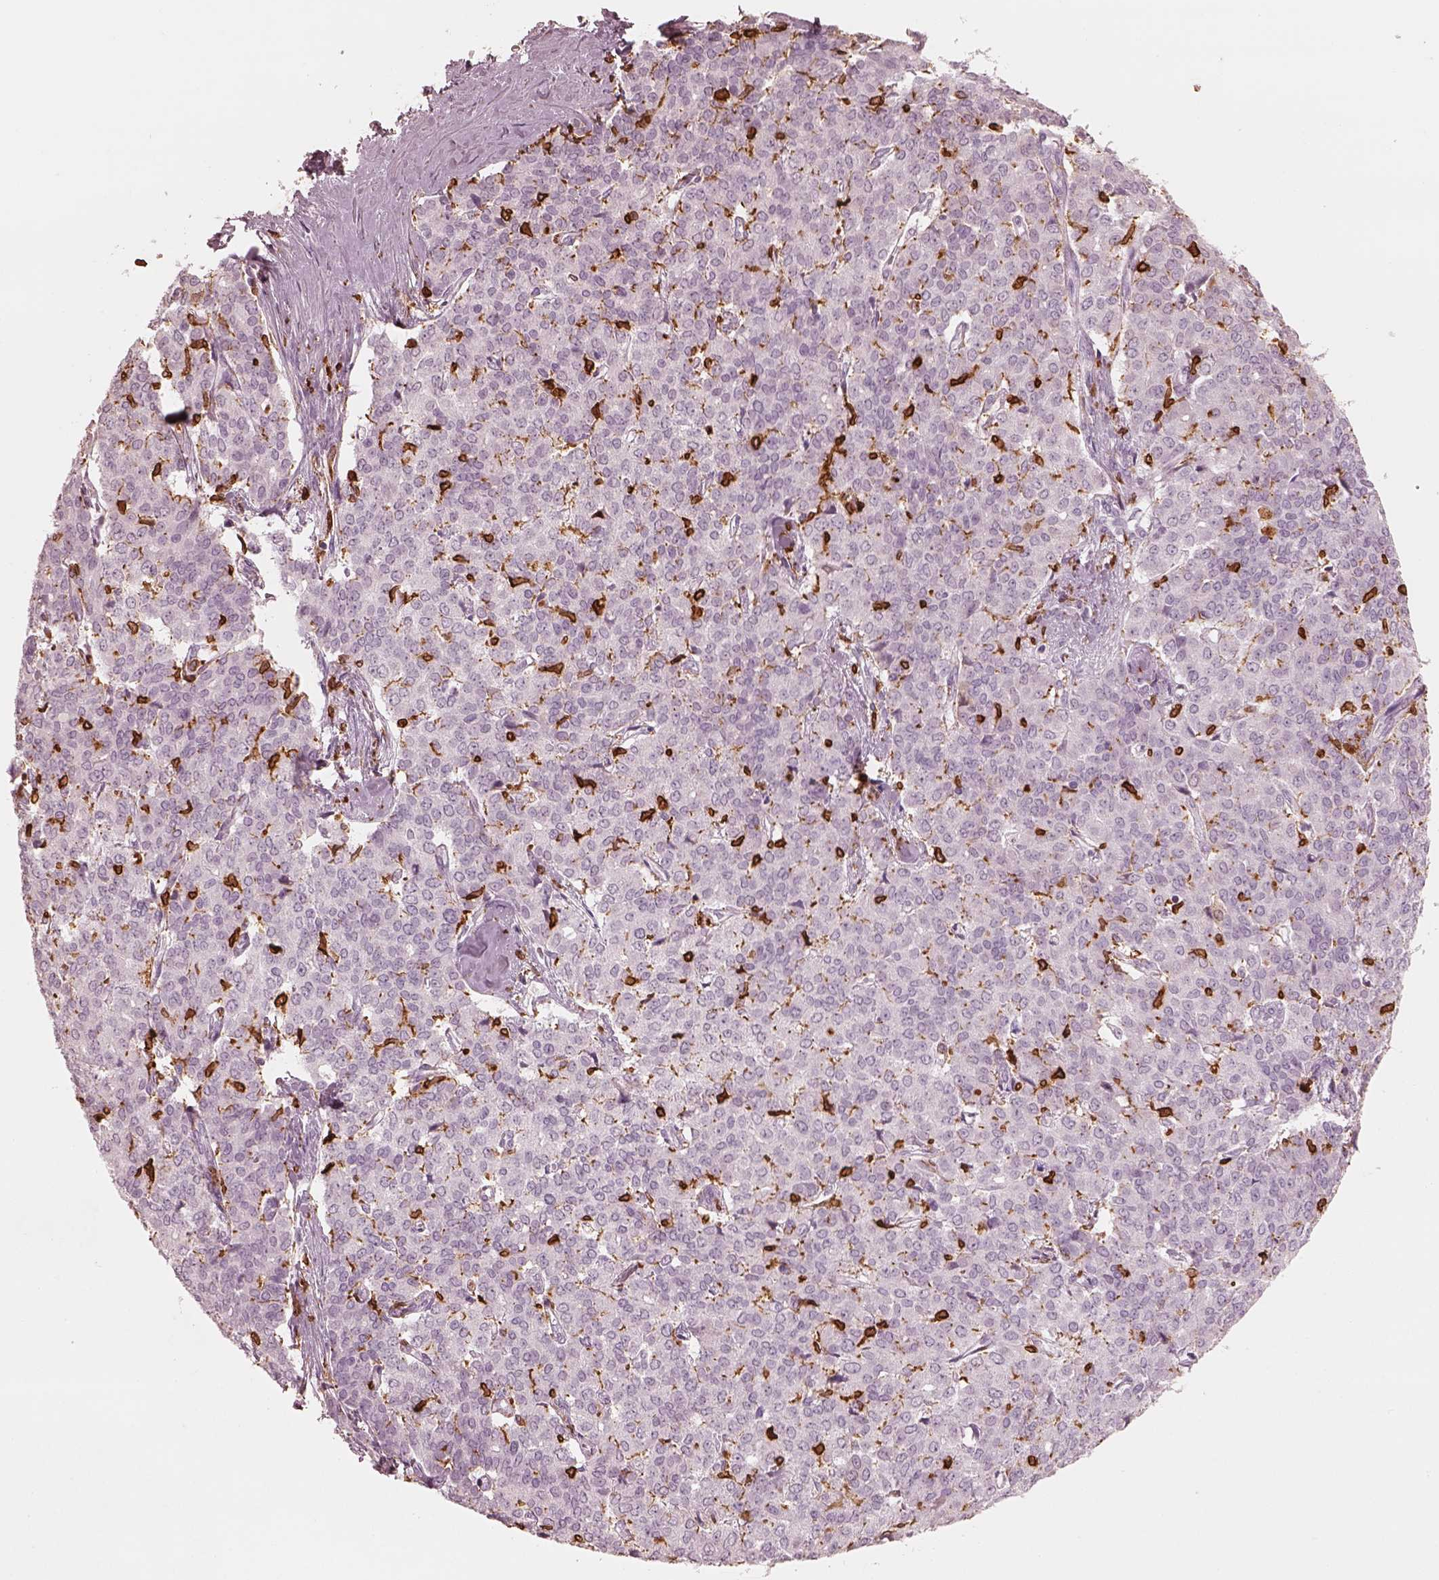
{"staining": {"intensity": "negative", "quantity": "none", "location": "none"}, "tissue": "liver cancer", "cell_type": "Tumor cells", "image_type": "cancer", "snomed": [{"axis": "morphology", "description": "Cholangiocarcinoma"}, {"axis": "topography", "description": "Liver"}], "caption": "The micrograph shows no significant expression in tumor cells of liver cholangiocarcinoma.", "gene": "ALOX5", "patient": {"sex": "female", "age": 47}}